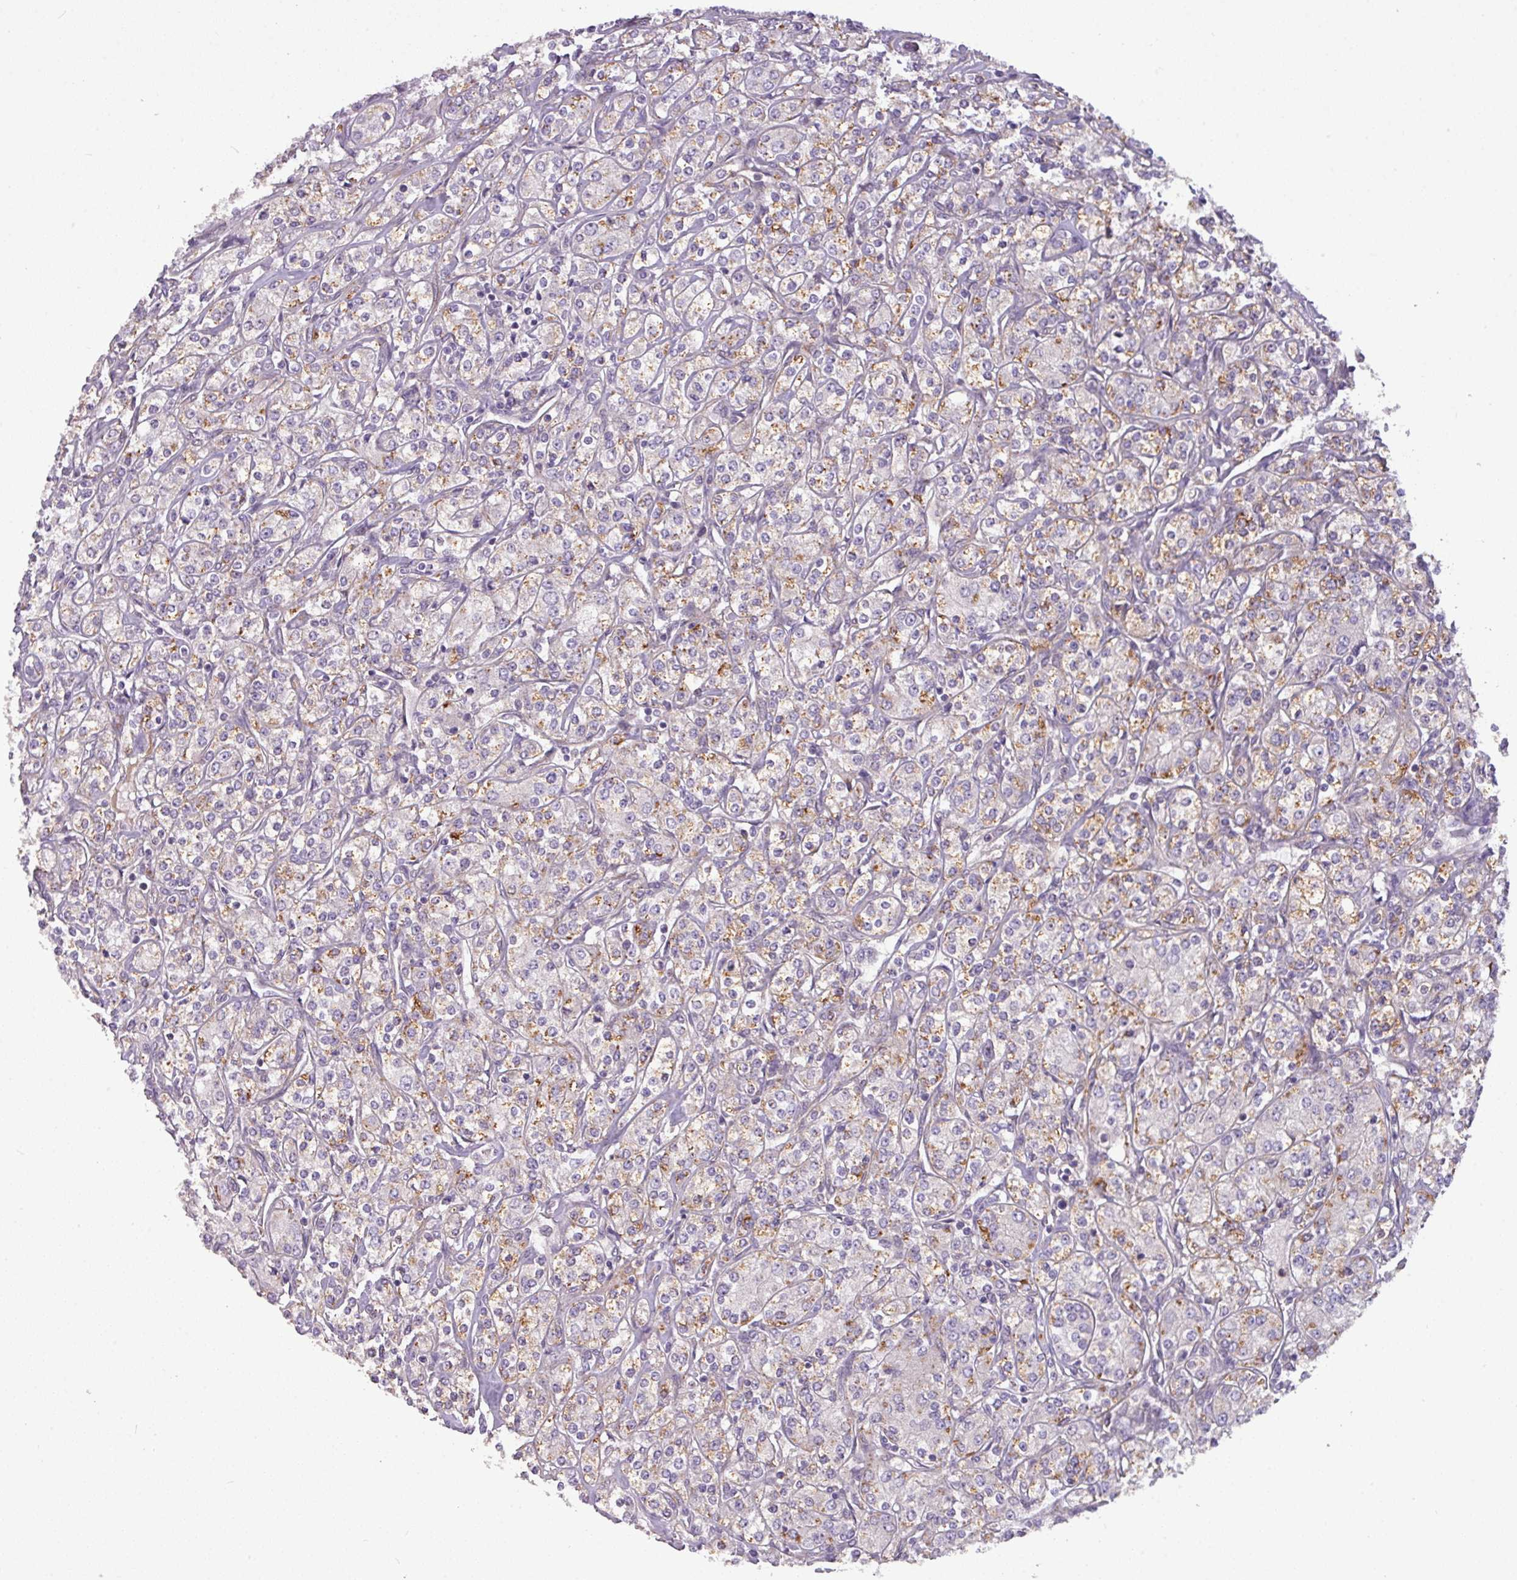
{"staining": {"intensity": "moderate", "quantity": "25%-75%", "location": "cytoplasmic/membranous"}, "tissue": "renal cancer", "cell_type": "Tumor cells", "image_type": "cancer", "snomed": [{"axis": "morphology", "description": "Adenocarcinoma, NOS"}, {"axis": "topography", "description": "Kidney"}], "caption": "Immunohistochemical staining of adenocarcinoma (renal) displays medium levels of moderate cytoplasmic/membranous staining in about 25%-75% of tumor cells.", "gene": "ZNF35", "patient": {"sex": "male", "age": 77}}